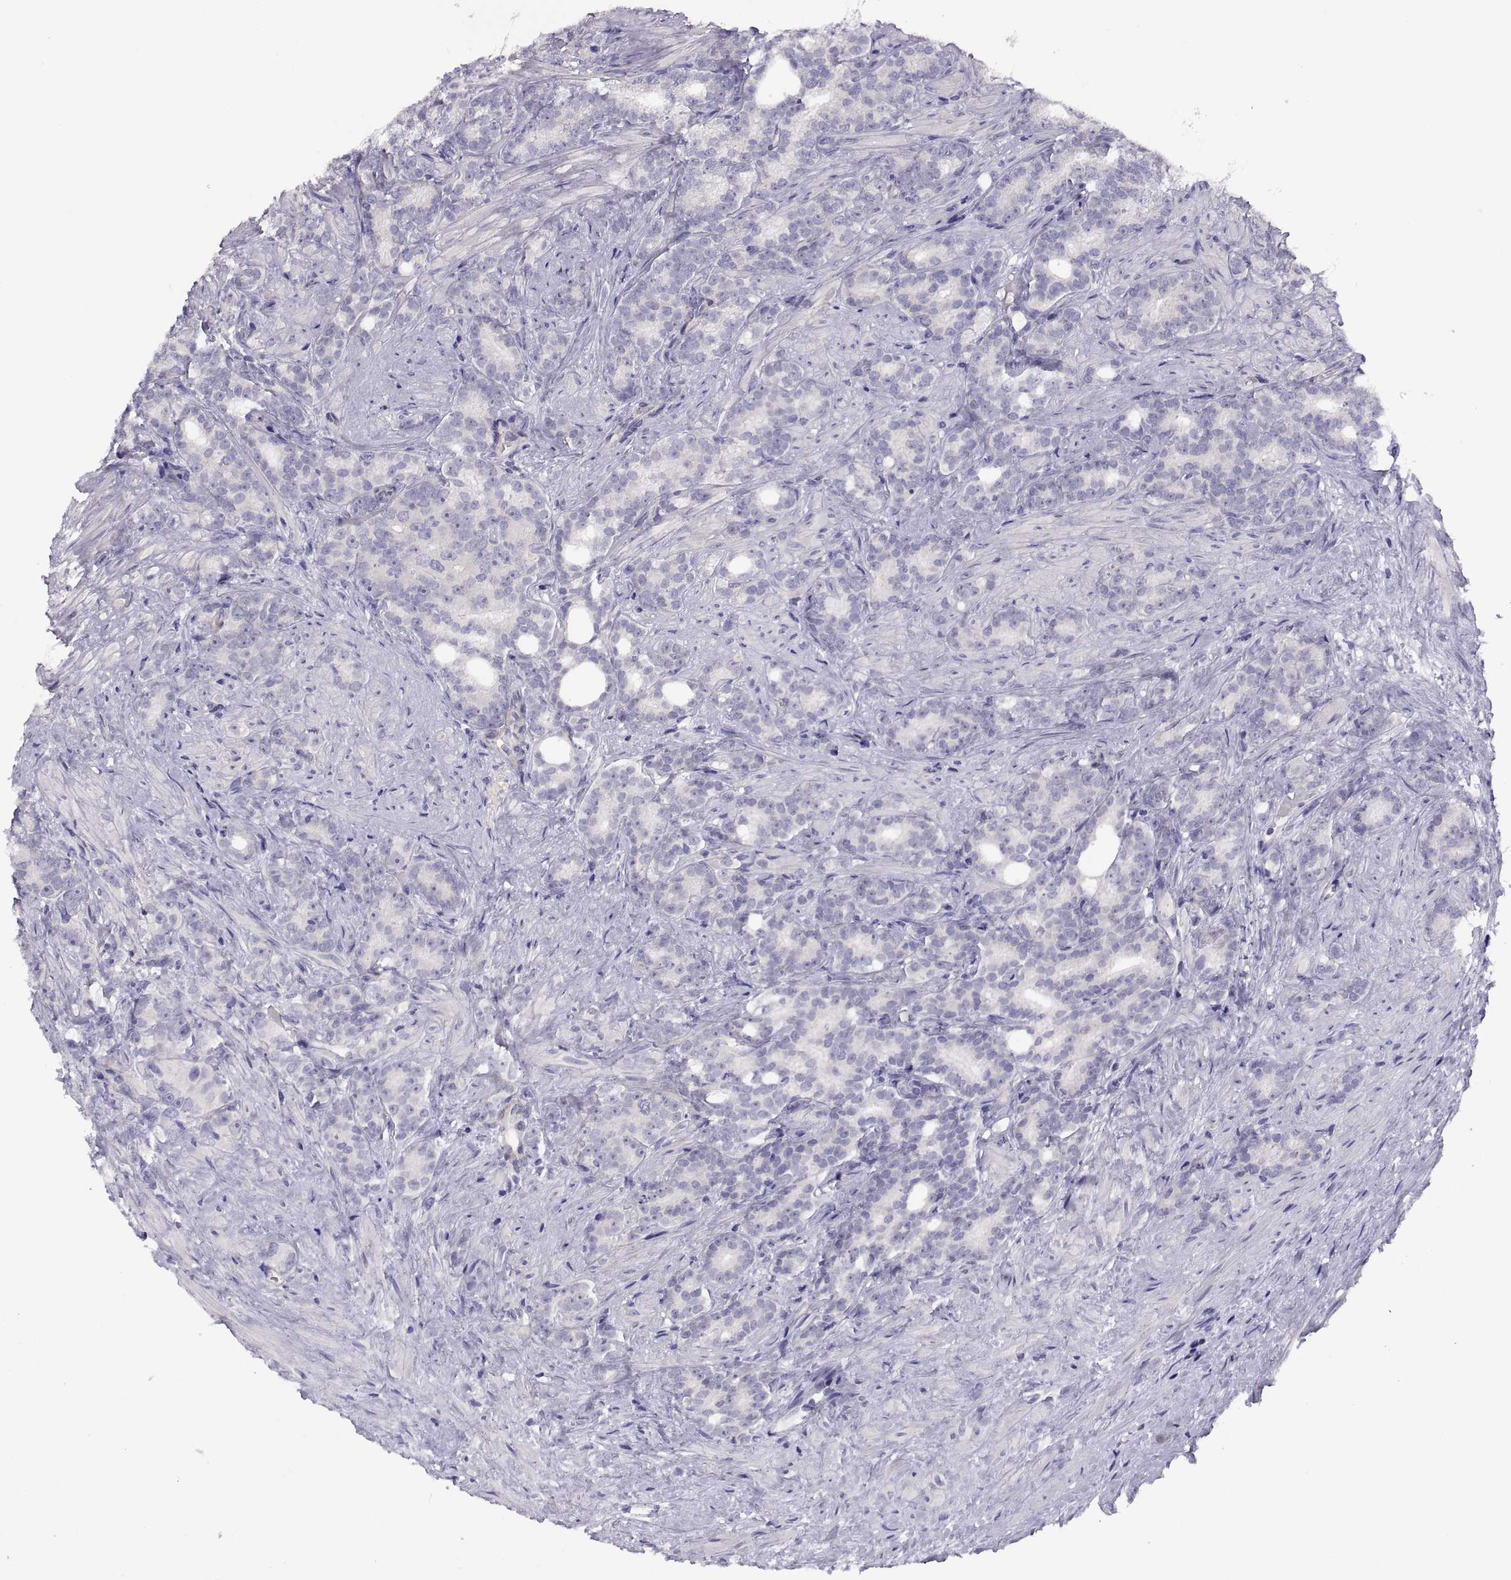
{"staining": {"intensity": "negative", "quantity": "none", "location": "none"}, "tissue": "prostate cancer", "cell_type": "Tumor cells", "image_type": "cancer", "snomed": [{"axis": "morphology", "description": "Adenocarcinoma, High grade"}, {"axis": "topography", "description": "Prostate"}], "caption": "Immunohistochemical staining of human prostate cancer displays no significant positivity in tumor cells. (Stains: DAB immunohistochemistry (IHC) with hematoxylin counter stain, Microscopy: brightfield microscopy at high magnification).", "gene": "STRC", "patient": {"sex": "male", "age": 90}}